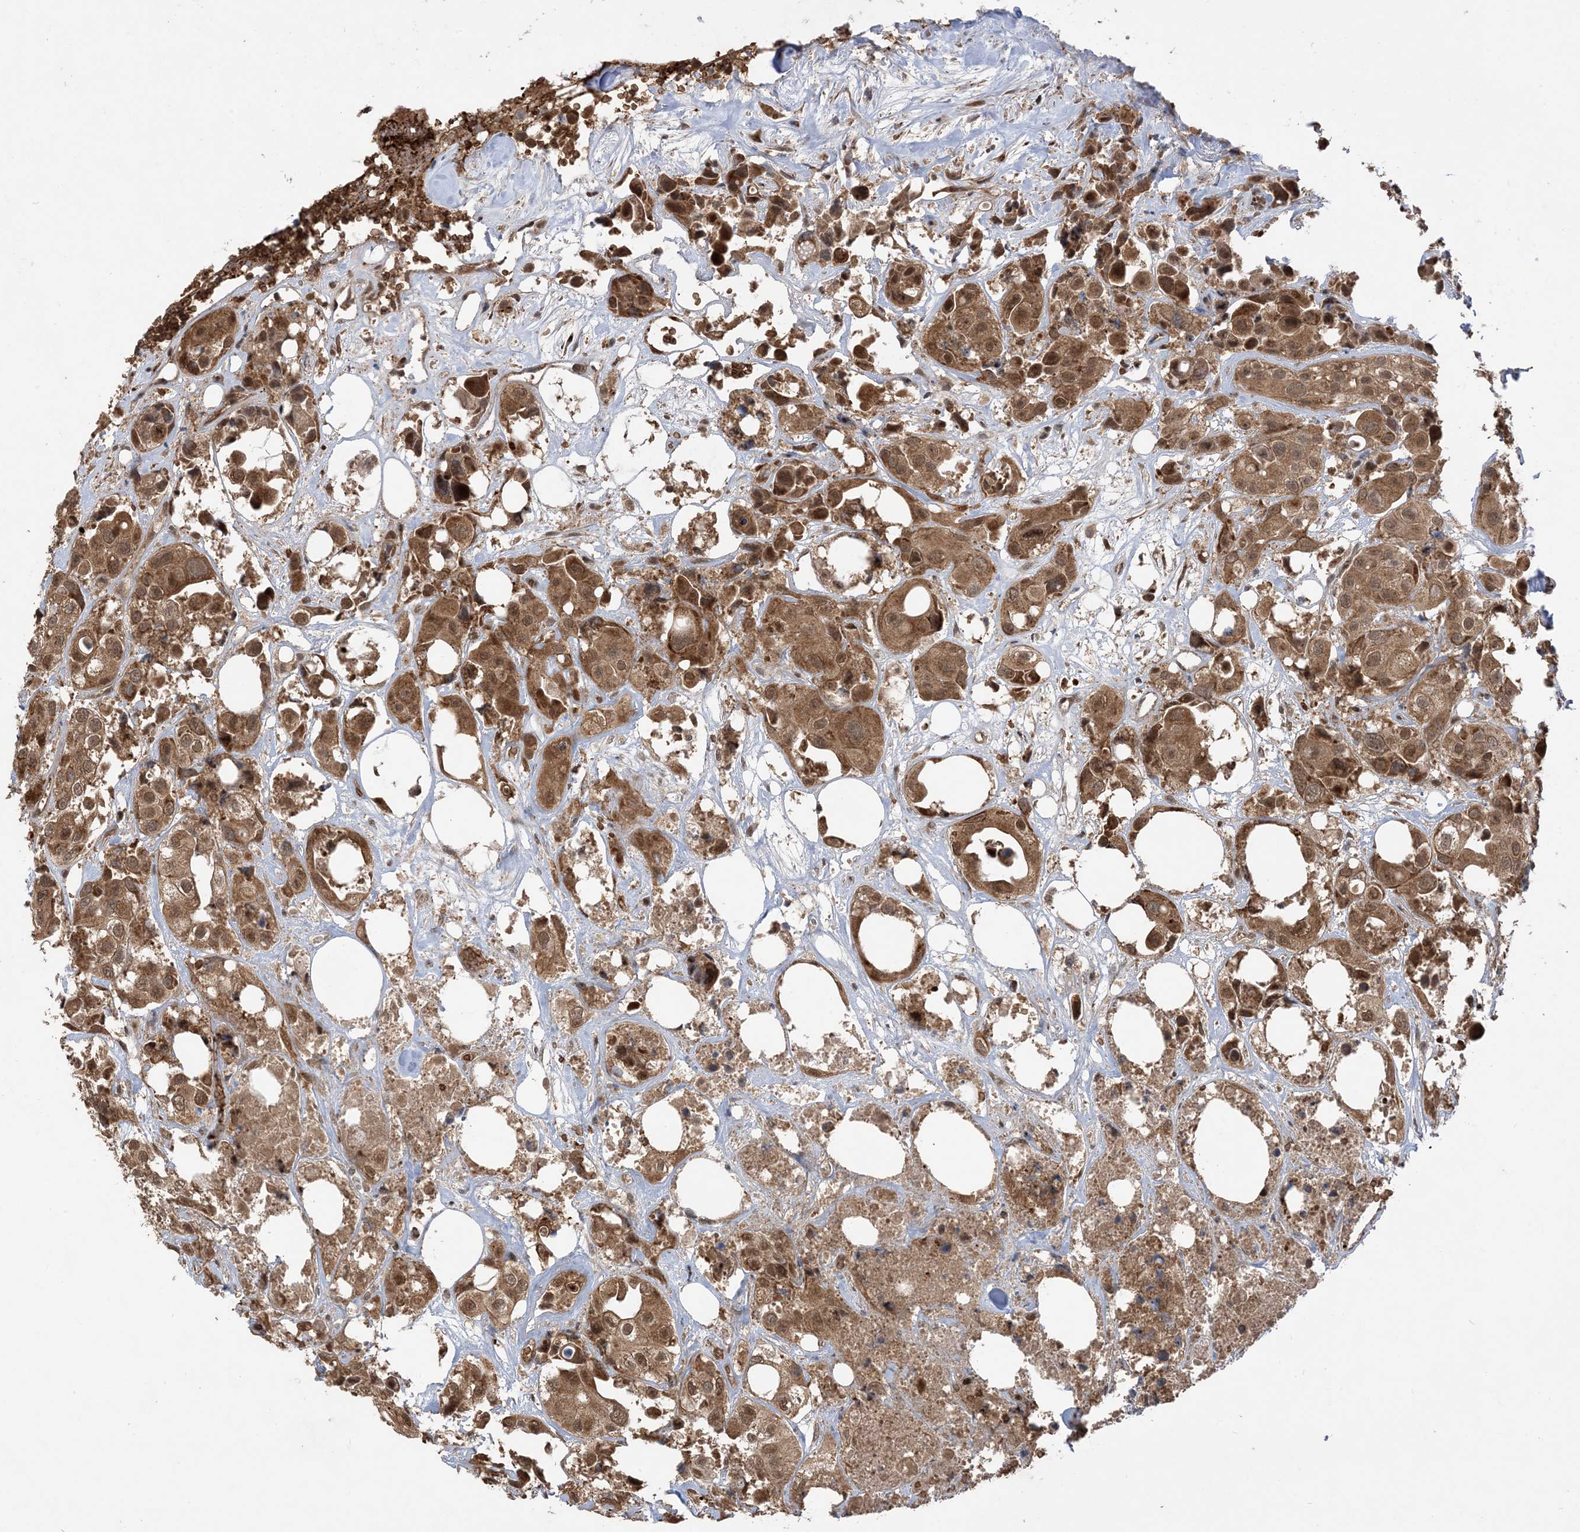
{"staining": {"intensity": "moderate", "quantity": ">75%", "location": "cytoplasmic/membranous,nuclear"}, "tissue": "urothelial cancer", "cell_type": "Tumor cells", "image_type": "cancer", "snomed": [{"axis": "morphology", "description": "Urothelial carcinoma, High grade"}, {"axis": "topography", "description": "Urinary bladder"}], "caption": "A brown stain shows moderate cytoplasmic/membranous and nuclear staining of a protein in human urothelial cancer tumor cells.", "gene": "PUSL1", "patient": {"sex": "male", "age": 64}}